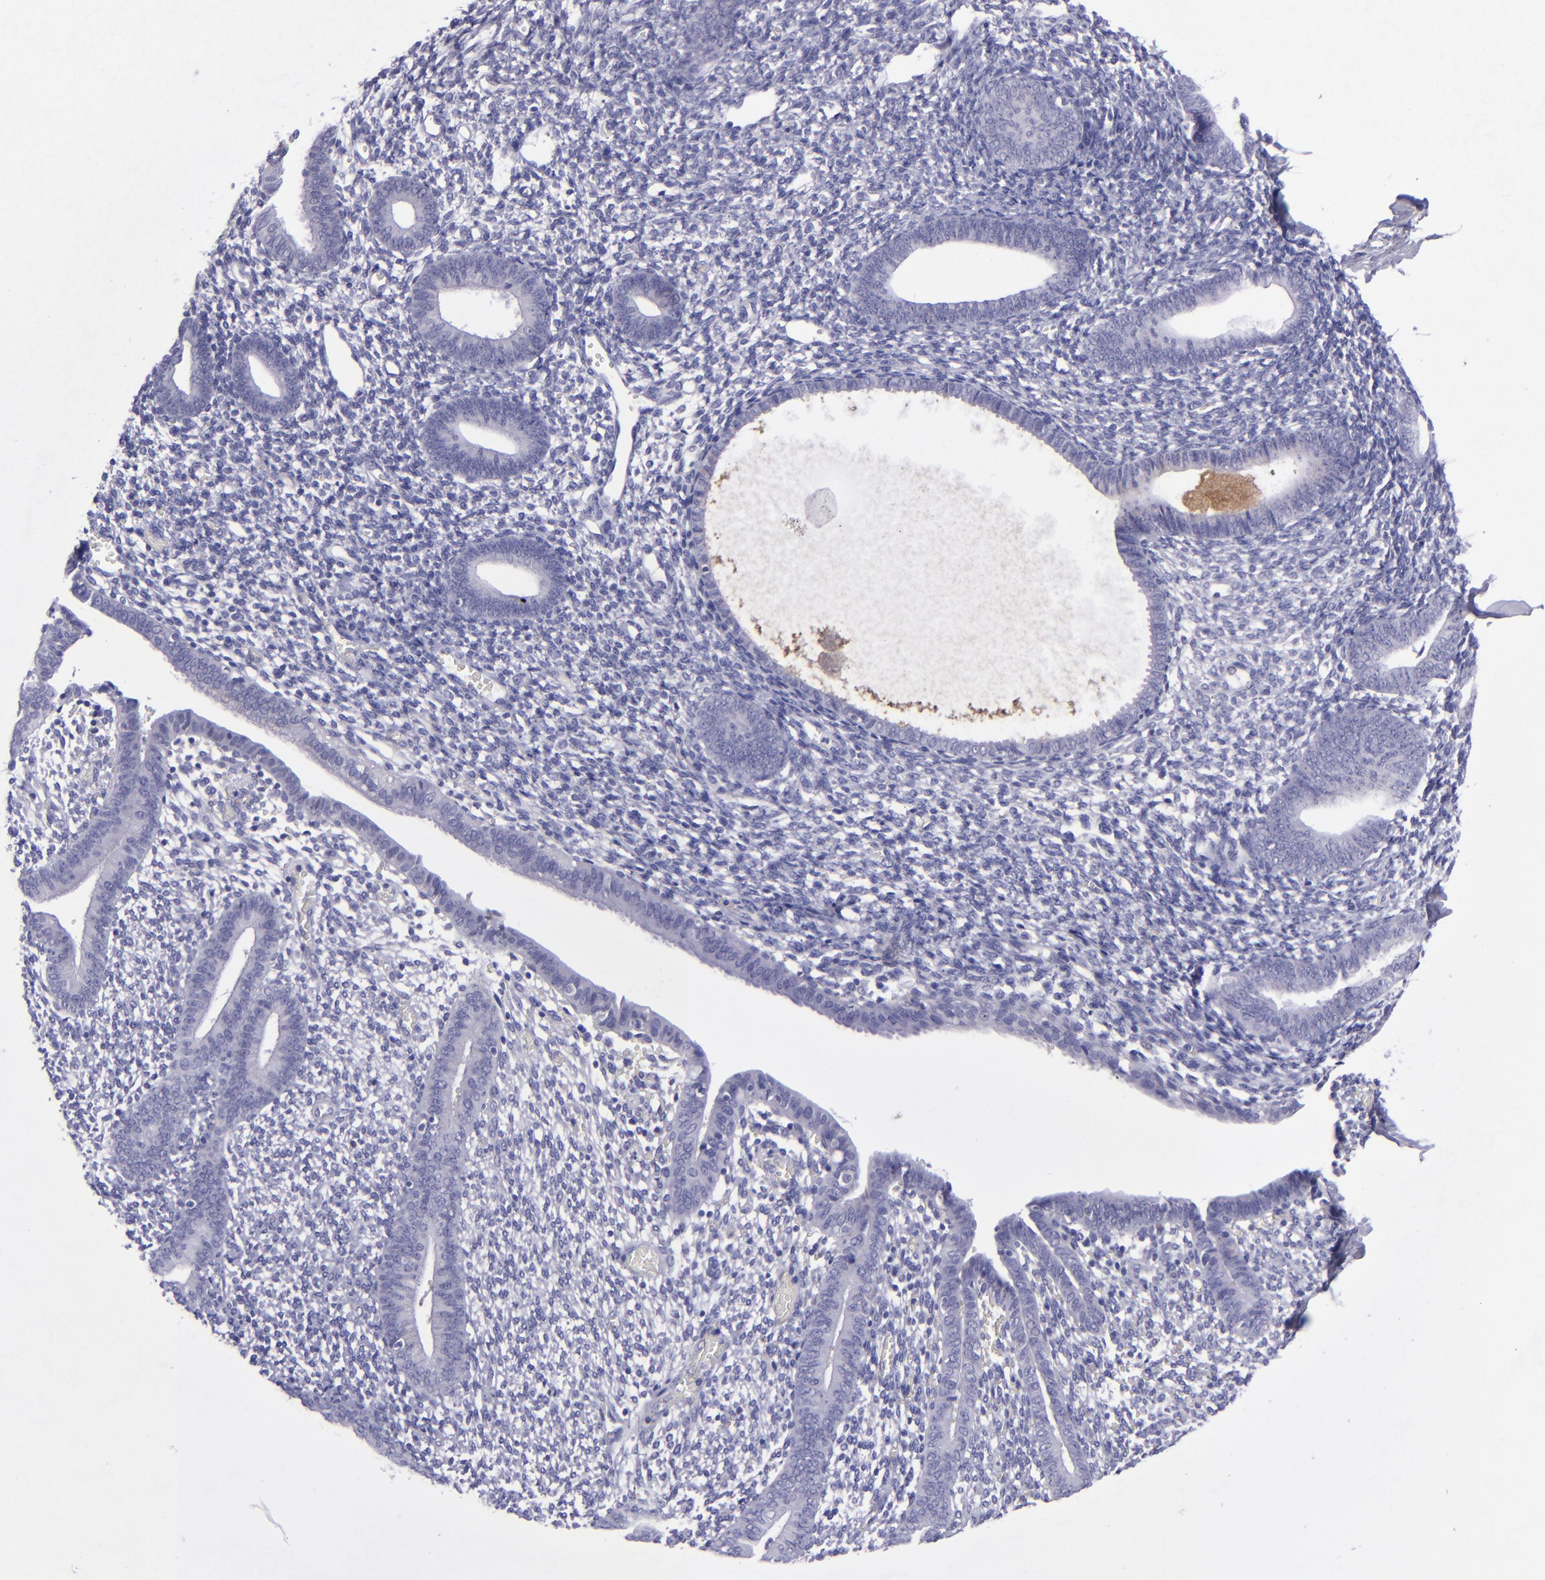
{"staining": {"intensity": "negative", "quantity": "none", "location": "none"}, "tissue": "endometrium", "cell_type": "Cells in endometrial stroma", "image_type": "normal", "snomed": [{"axis": "morphology", "description": "Normal tissue, NOS"}, {"axis": "topography", "description": "Smooth muscle"}, {"axis": "topography", "description": "Endometrium"}], "caption": "Immunohistochemical staining of unremarkable endometrium demonstrates no significant staining in cells in endometrial stroma. (Brightfield microscopy of DAB (3,3'-diaminobenzidine) immunohistochemistry (IHC) at high magnification).", "gene": "POU2F2", "patient": {"sex": "female", "age": 57}}